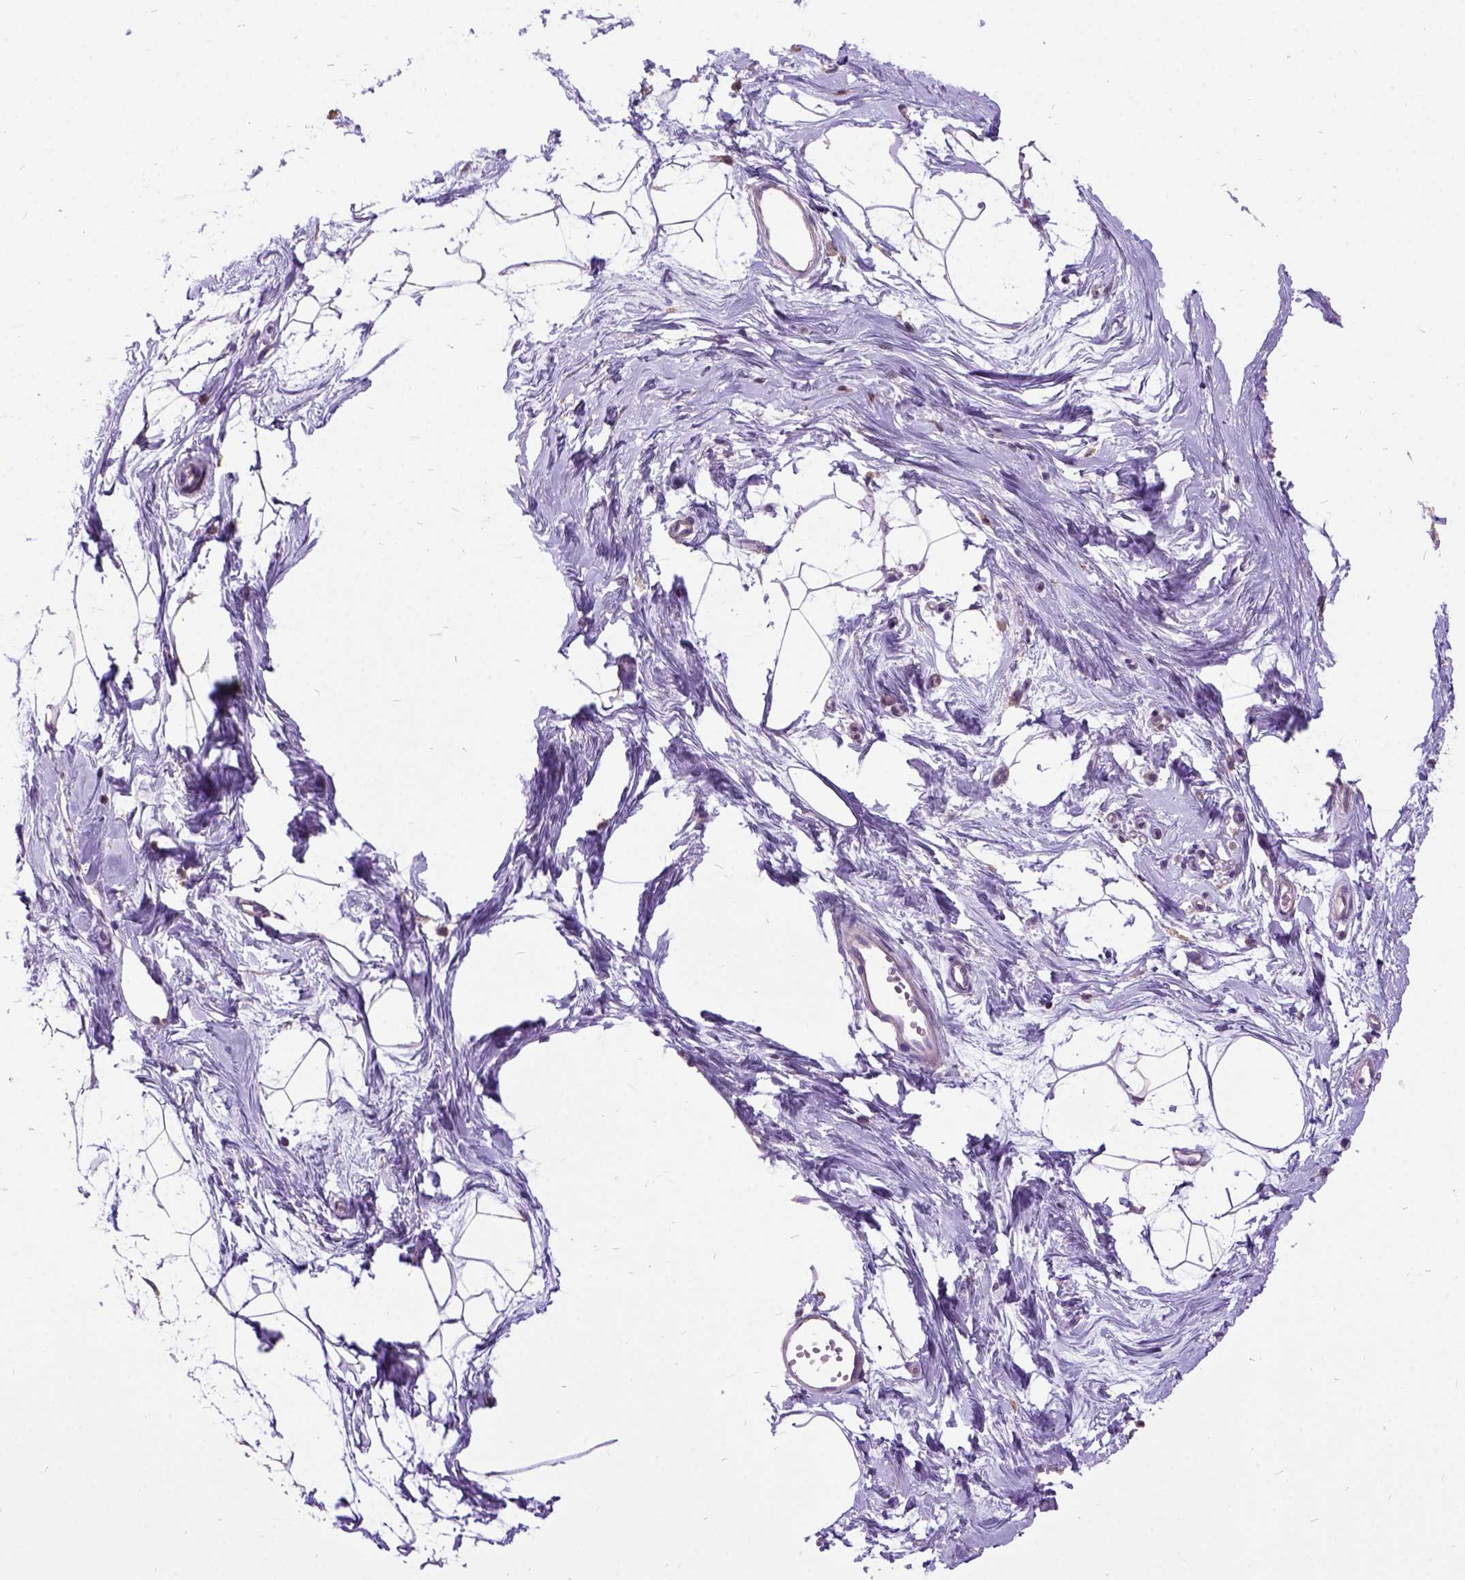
{"staining": {"intensity": "negative", "quantity": "none", "location": "none"}, "tissue": "breast", "cell_type": "Adipocytes", "image_type": "normal", "snomed": [{"axis": "morphology", "description": "Normal tissue, NOS"}, {"axis": "topography", "description": "Breast"}], "caption": "The histopathology image exhibits no significant positivity in adipocytes of breast.", "gene": "DQX1", "patient": {"sex": "female", "age": 45}}